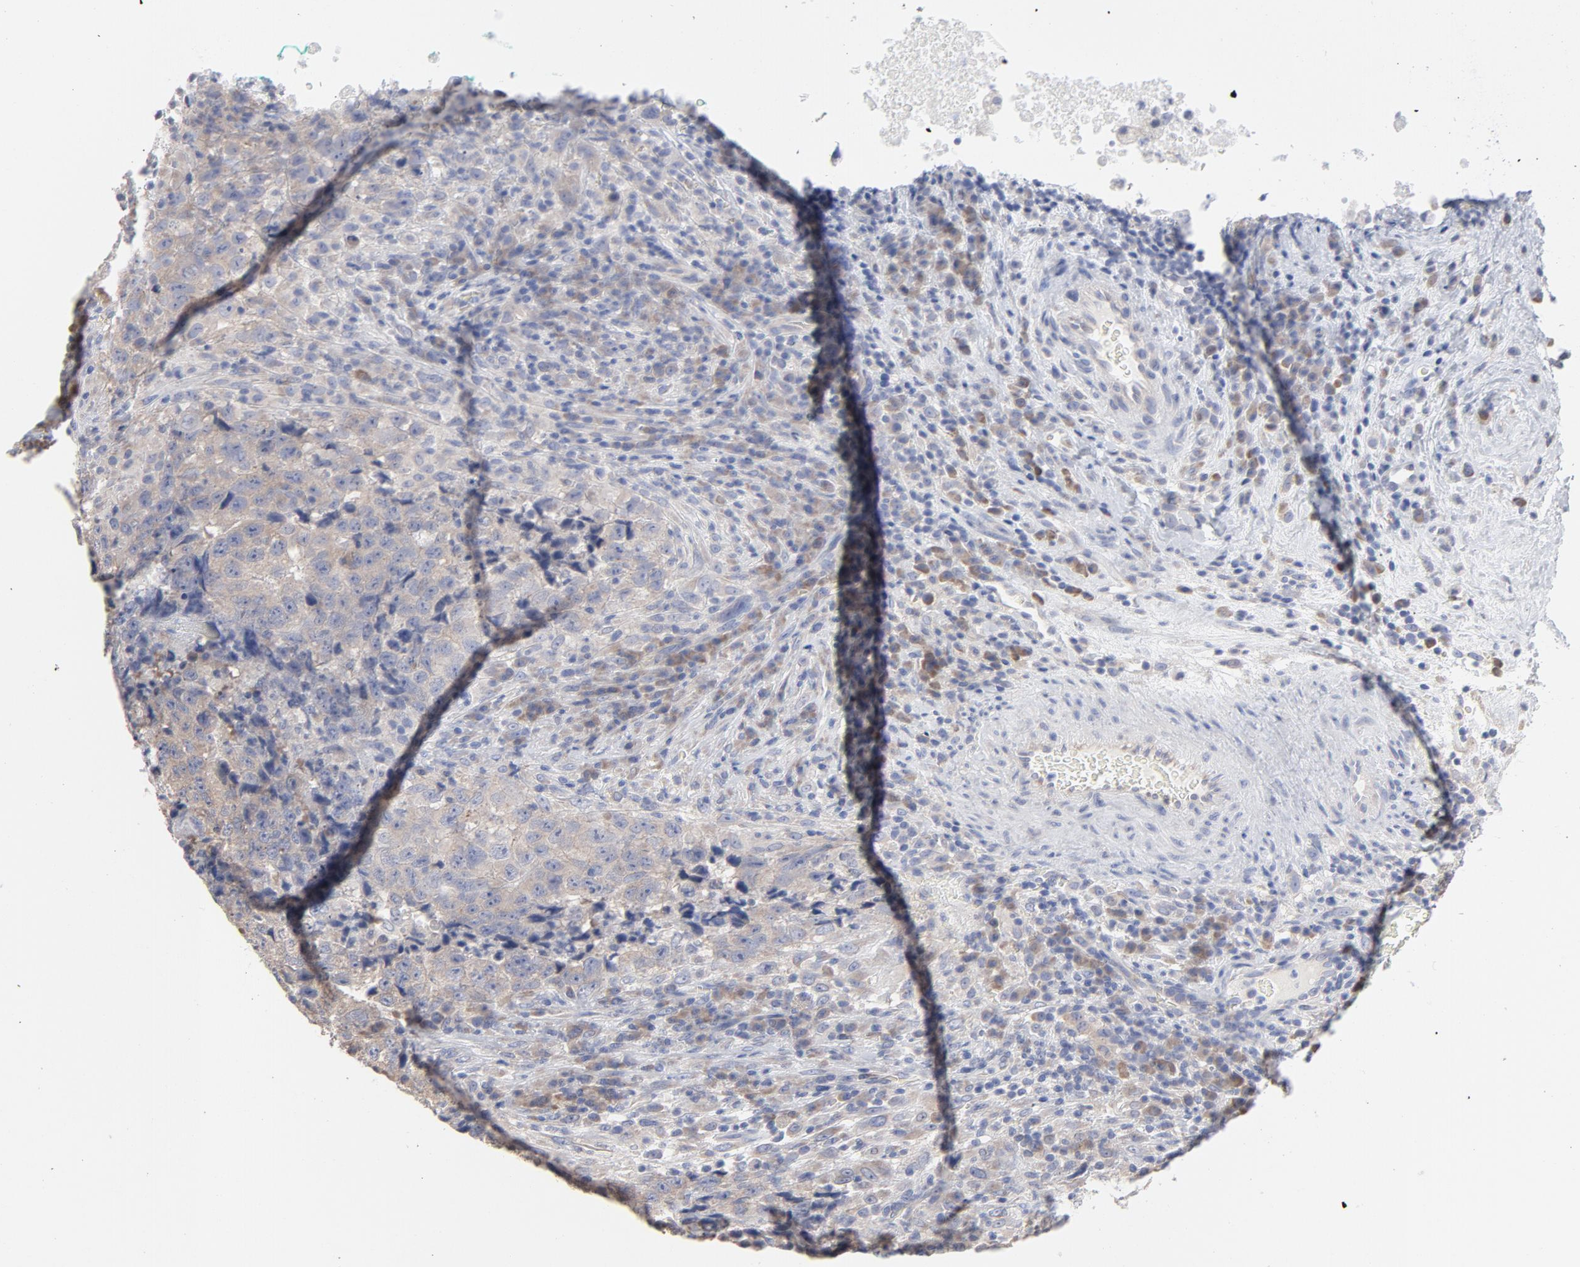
{"staining": {"intensity": "weak", "quantity": "25%-75%", "location": "cytoplasmic/membranous"}, "tissue": "testis cancer", "cell_type": "Tumor cells", "image_type": "cancer", "snomed": [{"axis": "morphology", "description": "Necrosis, NOS"}, {"axis": "morphology", "description": "Carcinoma, Embryonal, NOS"}, {"axis": "topography", "description": "Testis"}], "caption": "Immunohistochemical staining of human testis embryonal carcinoma exhibits low levels of weak cytoplasmic/membranous expression in about 25%-75% of tumor cells.", "gene": "CPE", "patient": {"sex": "male", "age": 19}}